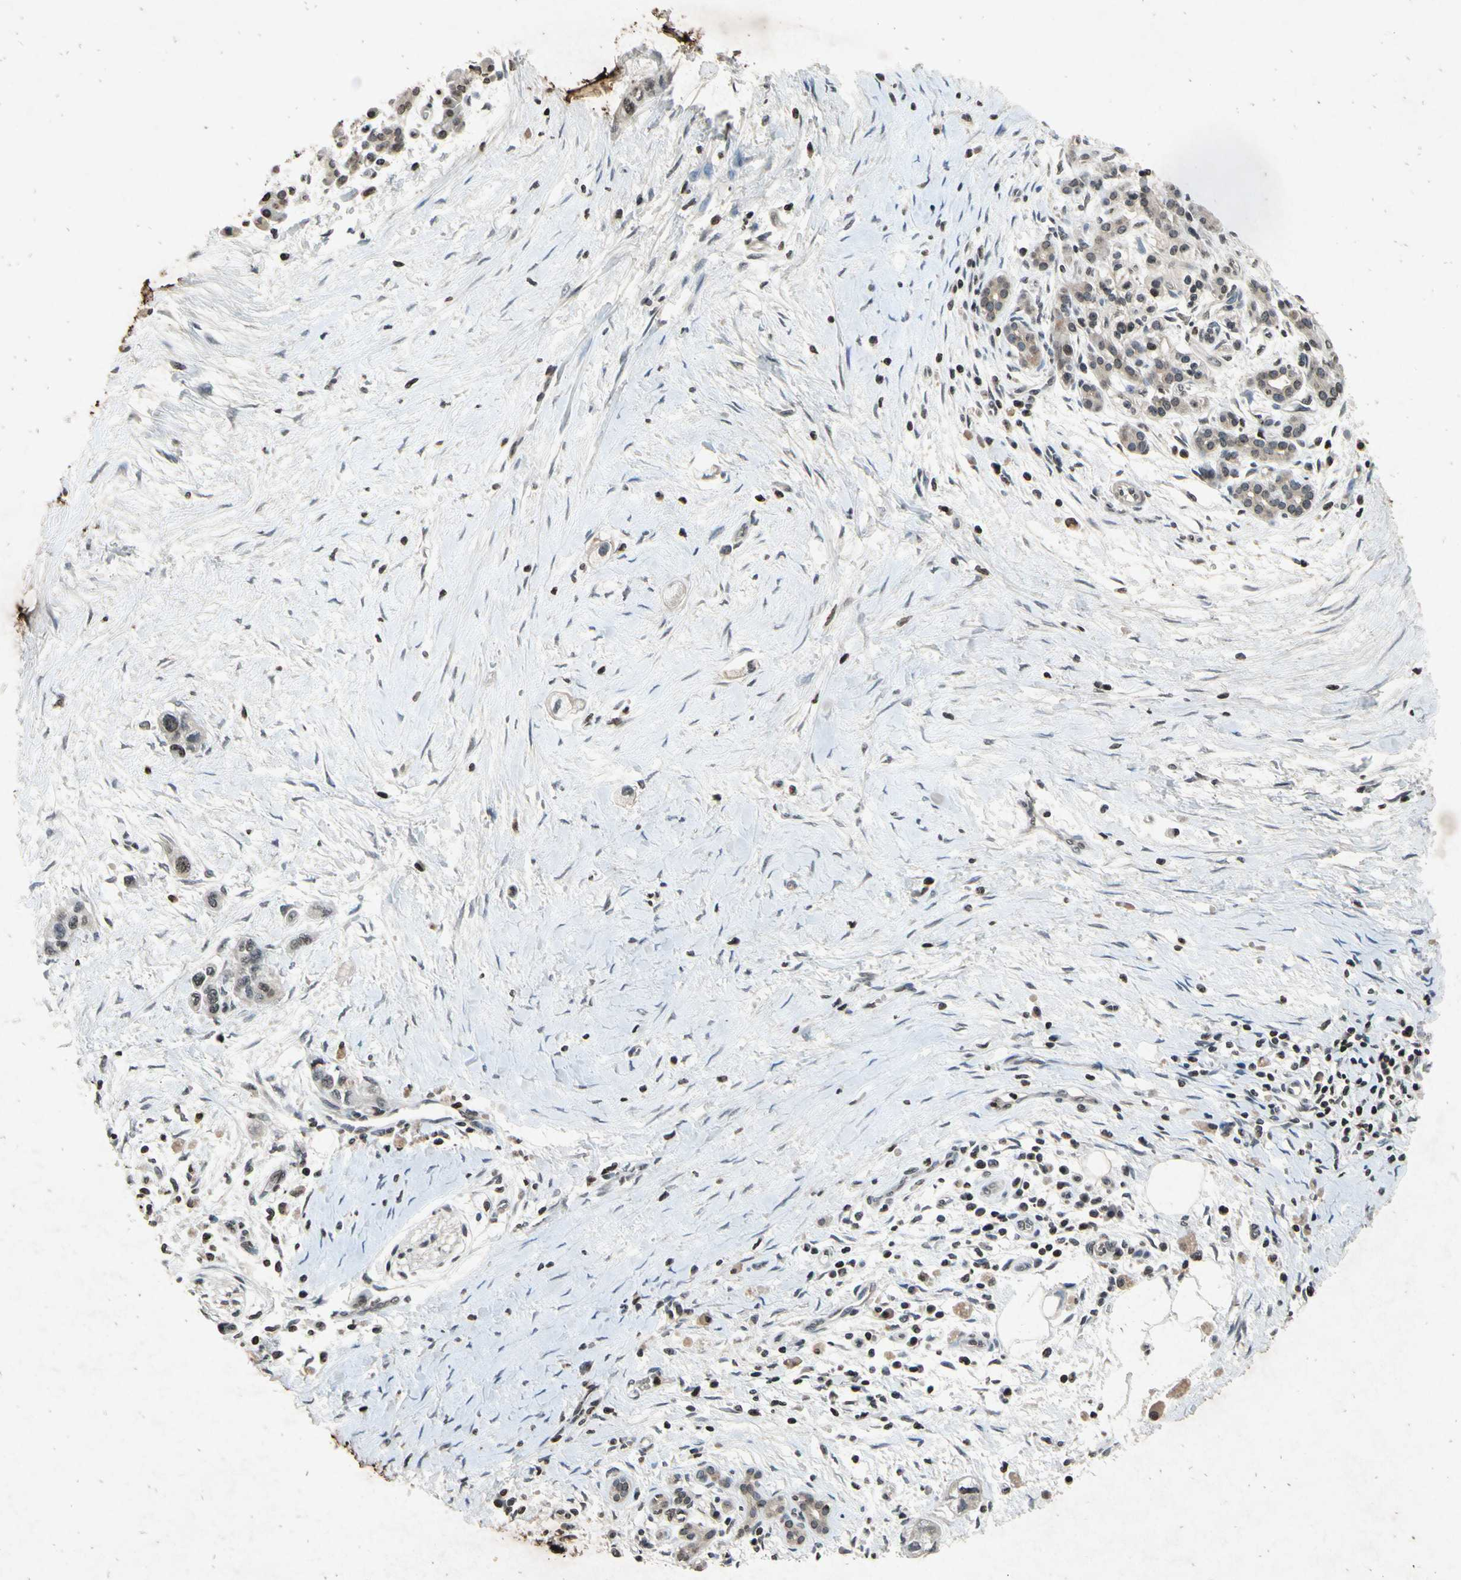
{"staining": {"intensity": "weak", "quantity": "<25%", "location": "cytoplasmic/membranous"}, "tissue": "pancreatic cancer", "cell_type": "Tumor cells", "image_type": "cancer", "snomed": [{"axis": "morphology", "description": "Adenocarcinoma, NOS"}, {"axis": "topography", "description": "Pancreas"}], "caption": "Adenocarcinoma (pancreatic) stained for a protein using IHC displays no expression tumor cells.", "gene": "HOXB3", "patient": {"sex": "male", "age": 74}}